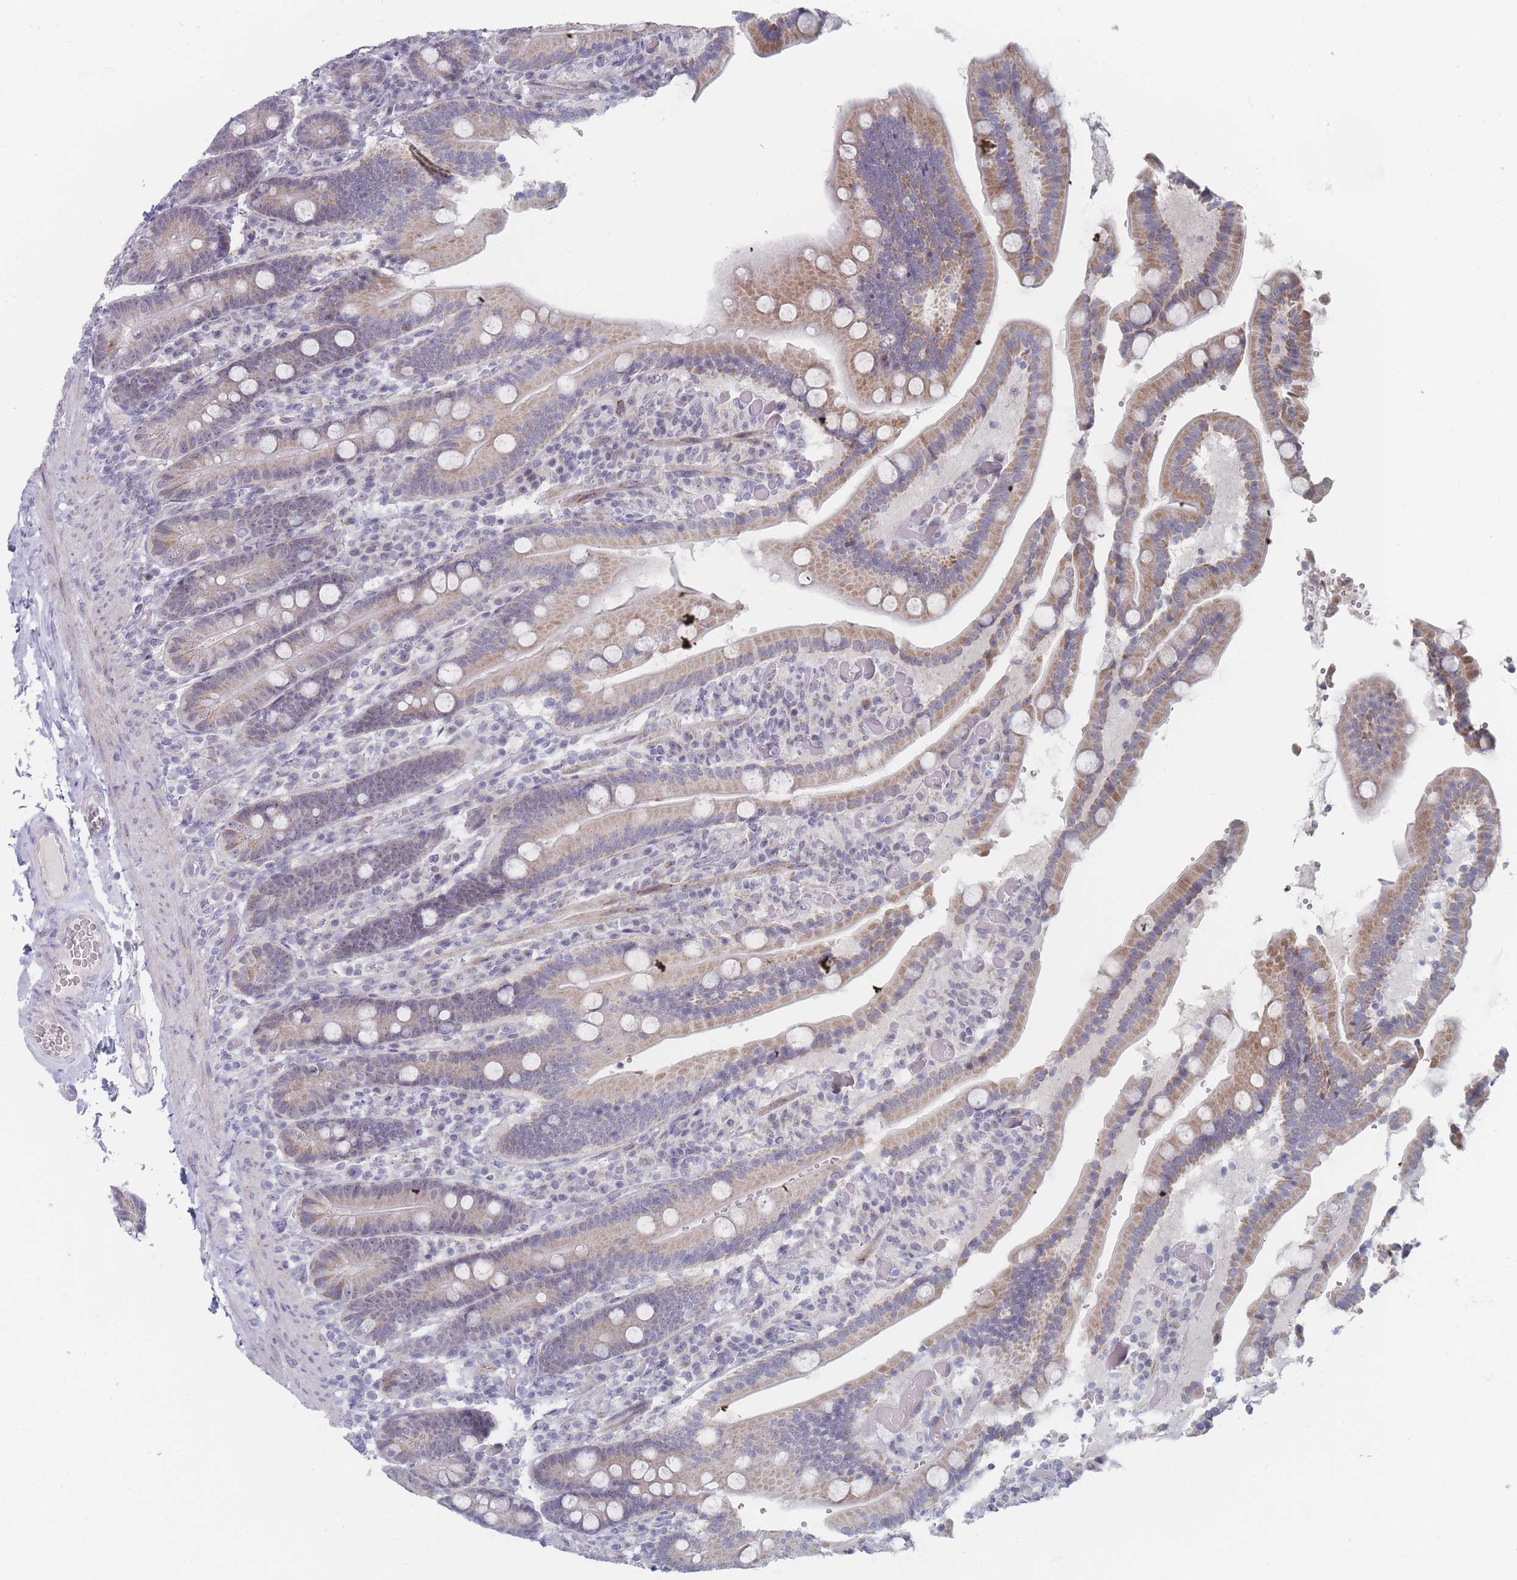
{"staining": {"intensity": "moderate", "quantity": "25%-75%", "location": "cytoplasmic/membranous"}, "tissue": "duodenum", "cell_type": "Glandular cells", "image_type": "normal", "snomed": [{"axis": "morphology", "description": "Normal tissue, NOS"}, {"axis": "topography", "description": "Duodenum"}], "caption": "High-power microscopy captured an IHC photomicrograph of normal duodenum, revealing moderate cytoplasmic/membranous staining in about 25%-75% of glandular cells. The staining is performed using DAB brown chromogen to label protein expression. The nuclei are counter-stained blue using hematoxylin.", "gene": "RNF8", "patient": {"sex": "female", "age": 62}}